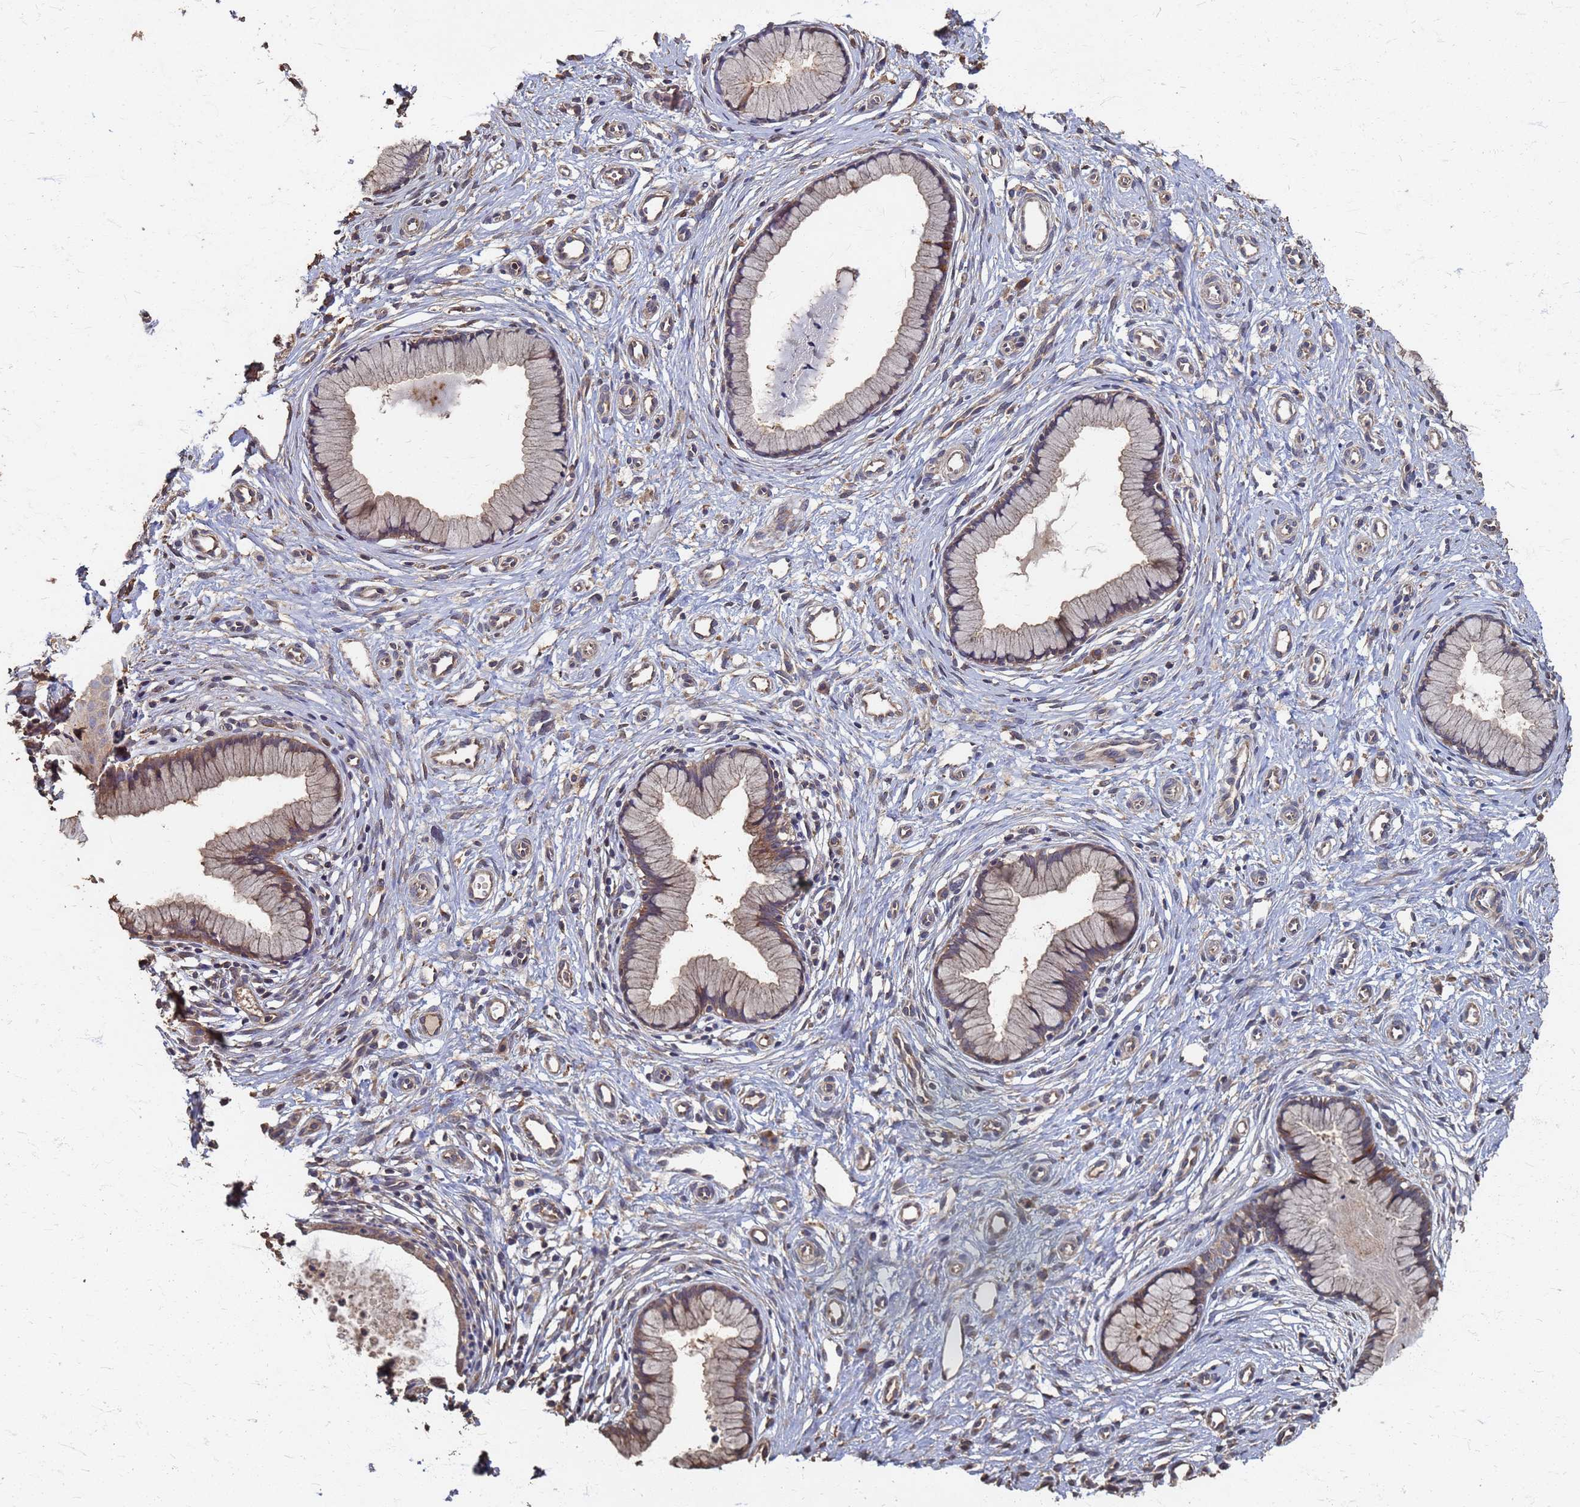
{"staining": {"intensity": "weak", "quantity": ">75%", "location": "cytoplasmic/membranous"}, "tissue": "cervix", "cell_type": "Glandular cells", "image_type": "normal", "snomed": [{"axis": "morphology", "description": "Normal tissue, NOS"}, {"axis": "topography", "description": "Cervix"}], "caption": "IHC image of unremarkable cervix: cervix stained using IHC demonstrates low levels of weak protein expression localized specifically in the cytoplasmic/membranous of glandular cells, appearing as a cytoplasmic/membranous brown color.", "gene": "DPH5", "patient": {"sex": "female", "age": 36}}